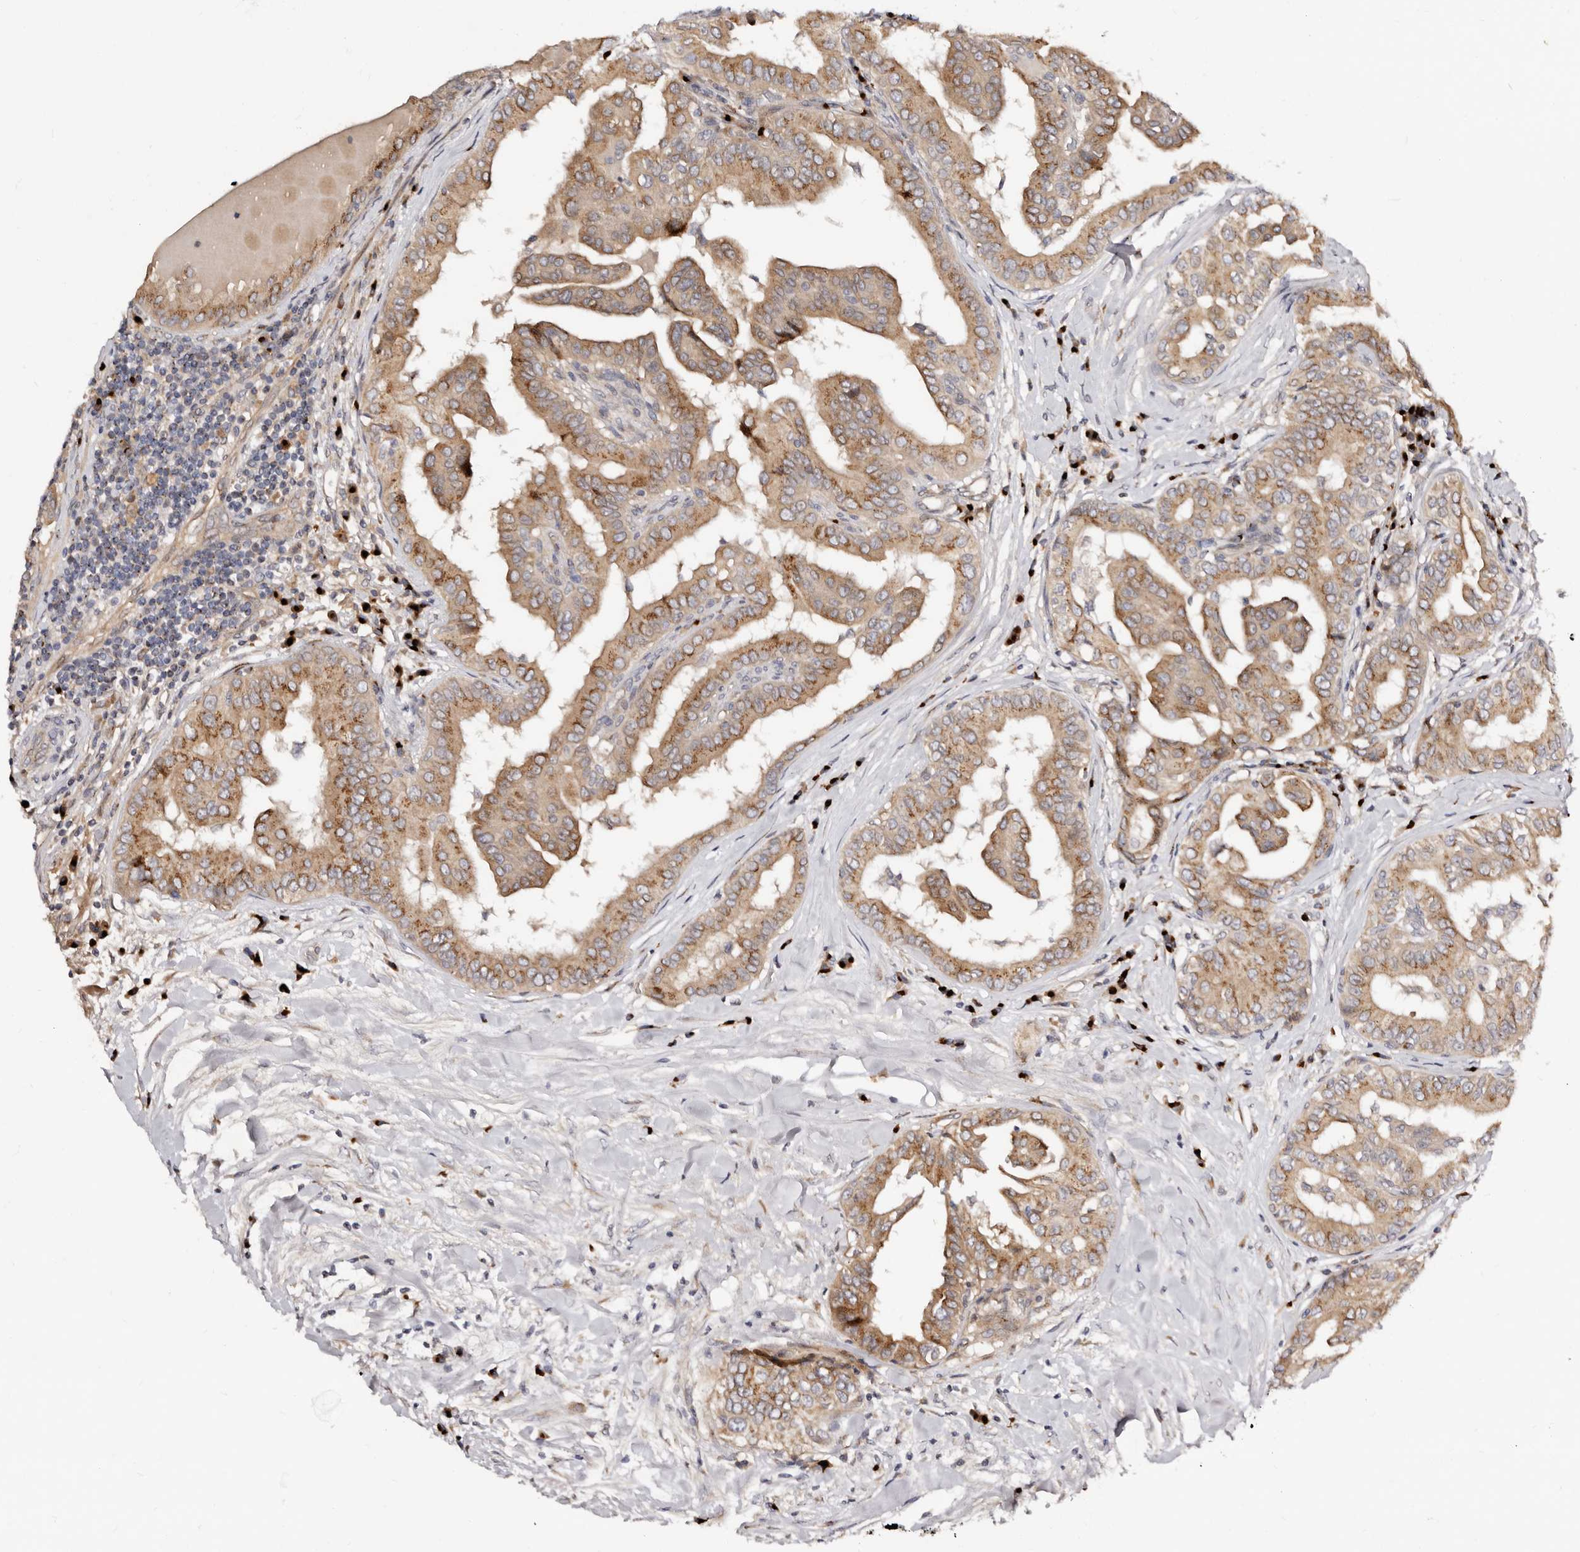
{"staining": {"intensity": "moderate", "quantity": ">75%", "location": "cytoplasmic/membranous"}, "tissue": "thyroid cancer", "cell_type": "Tumor cells", "image_type": "cancer", "snomed": [{"axis": "morphology", "description": "Papillary adenocarcinoma, NOS"}, {"axis": "topography", "description": "Thyroid gland"}], "caption": "Brown immunohistochemical staining in human thyroid cancer demonstrates moderate cytoplasmic/membranous staining in approximately >75% of tumor cells. (DAB = brown stain, brightfield microscopy at high magnification).", "gene": "DACT2", "patient": {"sex": "male", "age": 33}}